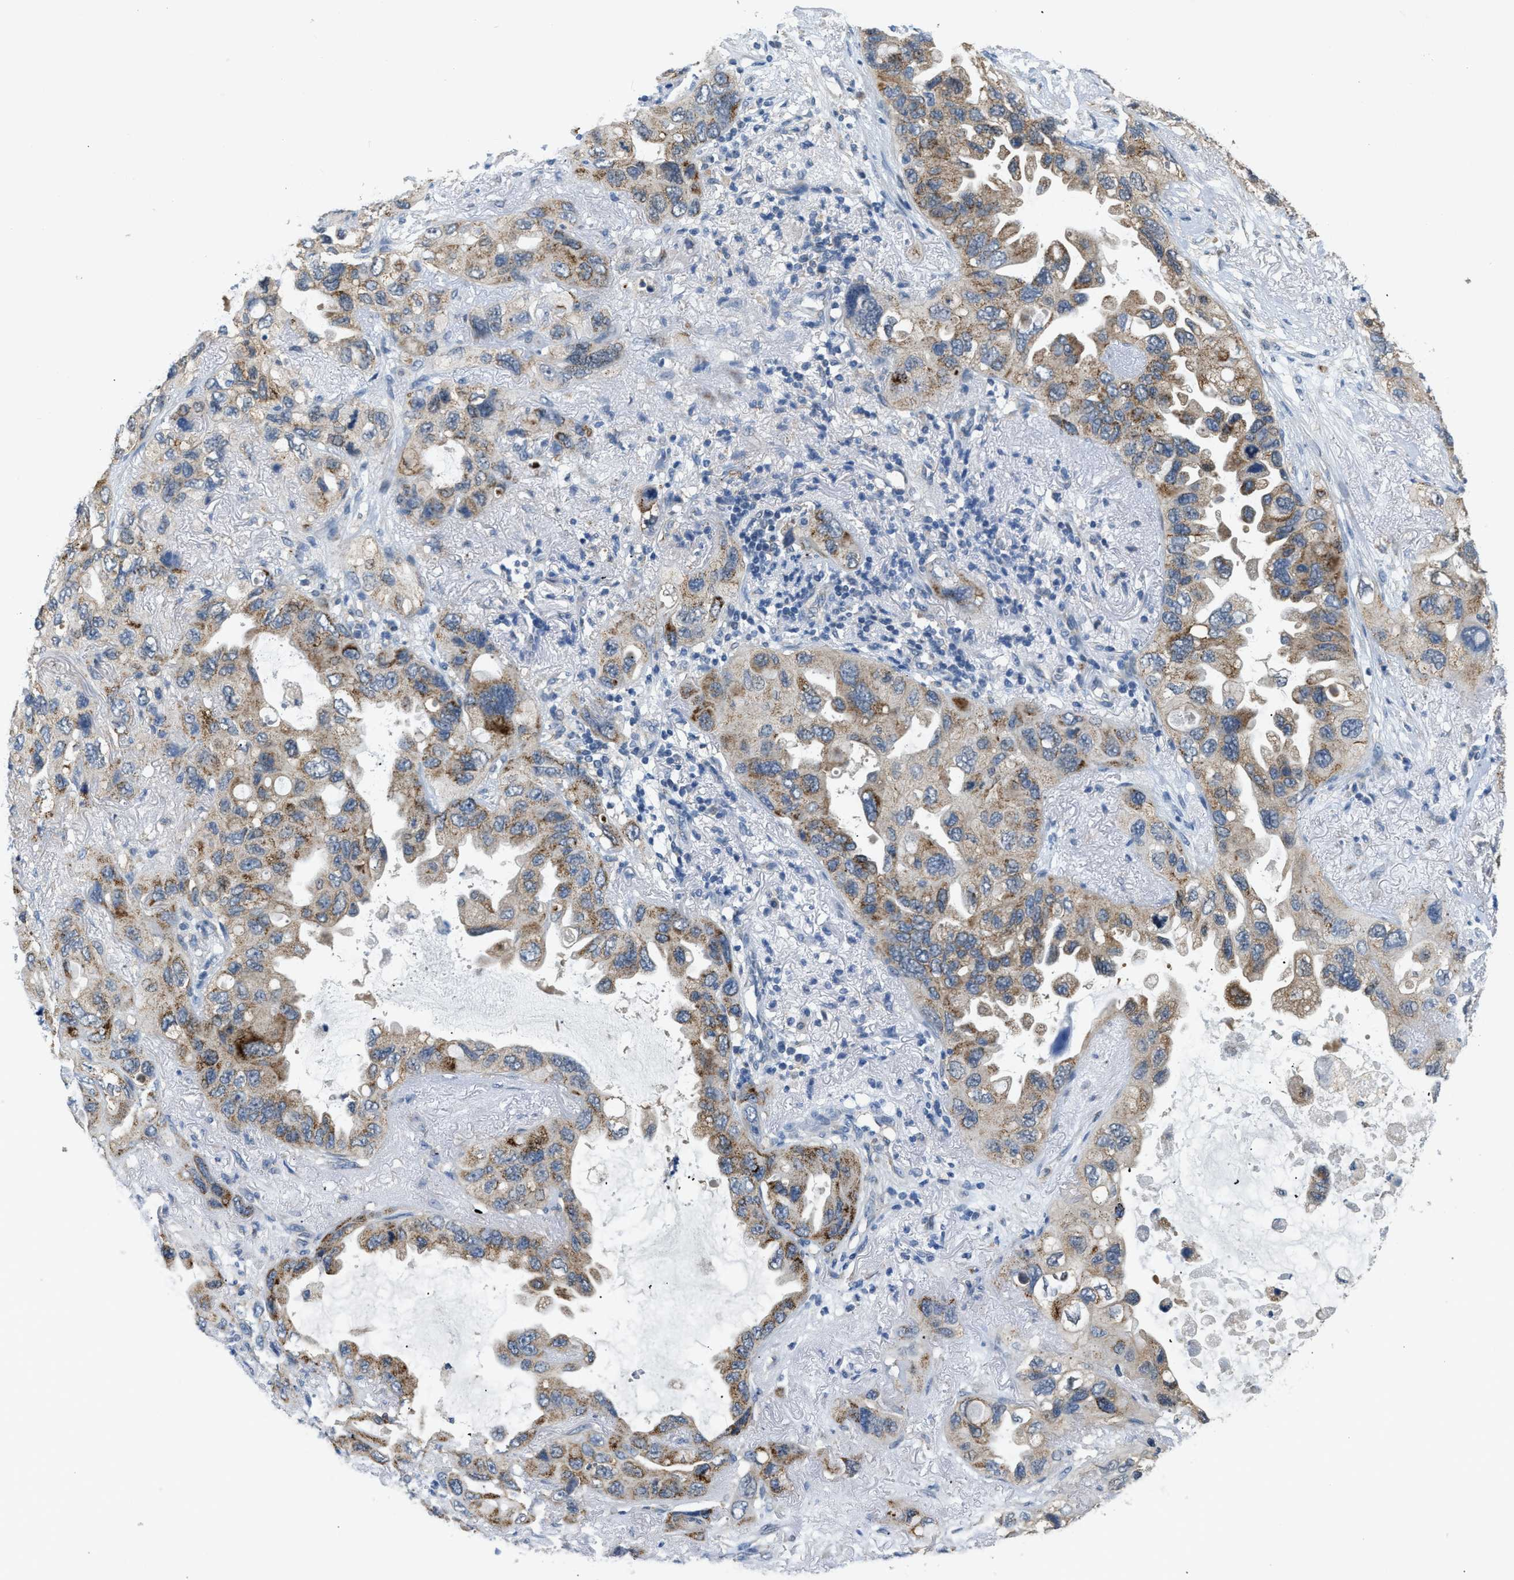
{"staining": {"intensity": "moderate", "quantity": ">75%", "location": "cytoplasmic/membranous"}, "tissue": "lung cancer", "cell_type": "Tumor cells", "image_type": "cancer", "snomed": [{"axis": "morphology", "description": "Squamous cell carcinoma, NOS"}, {"axis": "topography", "description": "Lung"}], "caption": "Human lung cancer (squamous cell carcinoma) stained for a protein (brown) reveals moderate cytoplasmic/membranous positive positivity in about >75% of tumor cells.", "gene": "TOMM34", "patient": {"sex": "female", "age": 73}}